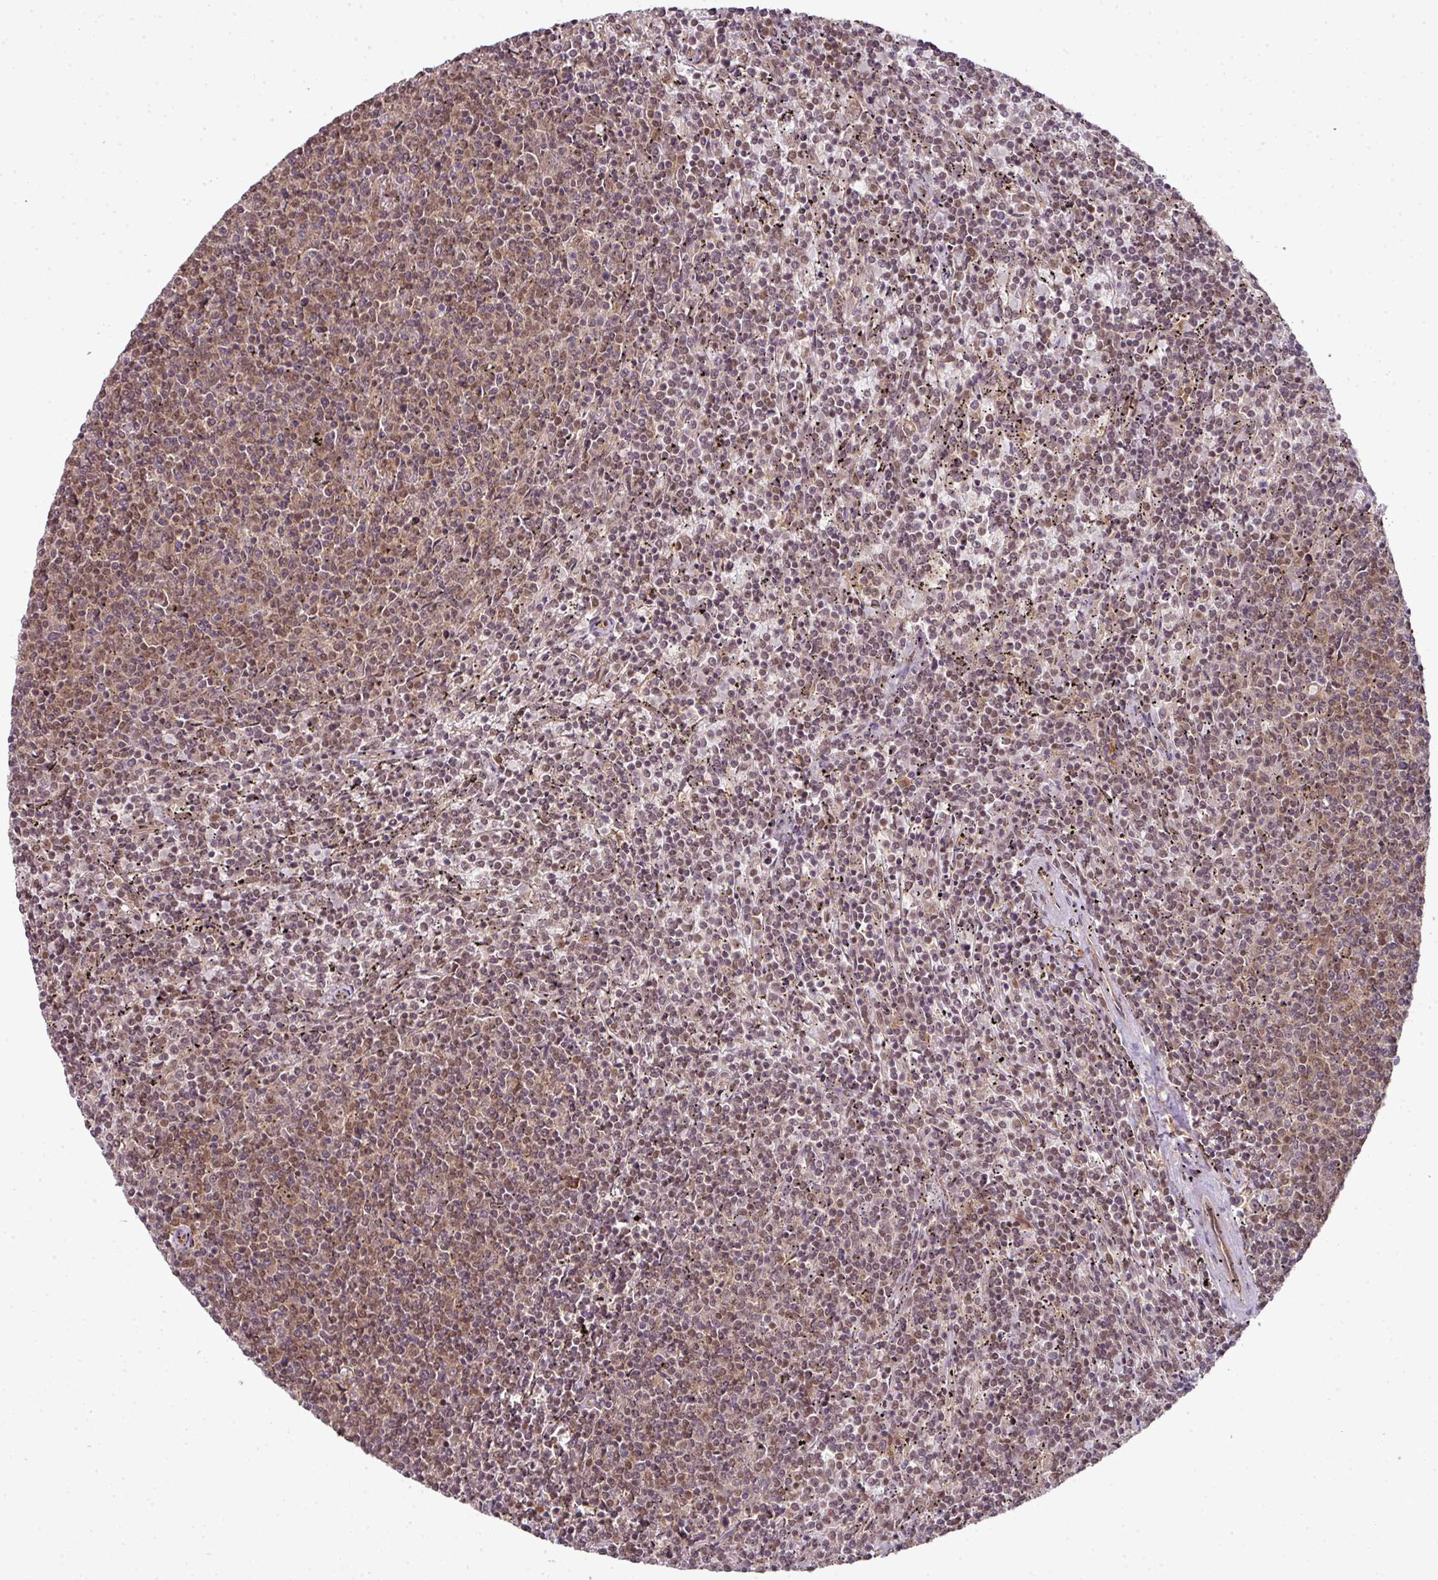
{"staining": {"intensity": "moderate", "quantity": "25%-75%", "location": "cytoplasmic/membranous,nuclear"}, "tissue": "lymphoma", "cell_type": "Tumor cells", "image_type": "cancer", "snomed": [{"axis": "morphology", "description": "Malignant lymphoma, non-Hodgkin's type, Low grade"}, {"axis": "topography", "description": "Spleen"}], "caption": "A histopathology image showing moderate cytoplasmic/membranous and nuclear expression in approximately 25%-75% of tumor cells in lymphoma, as visualized by brown immunohistochemical staining.", "gene": "ANKRD18A", "patient": {"sex": "female", "age": 50}}